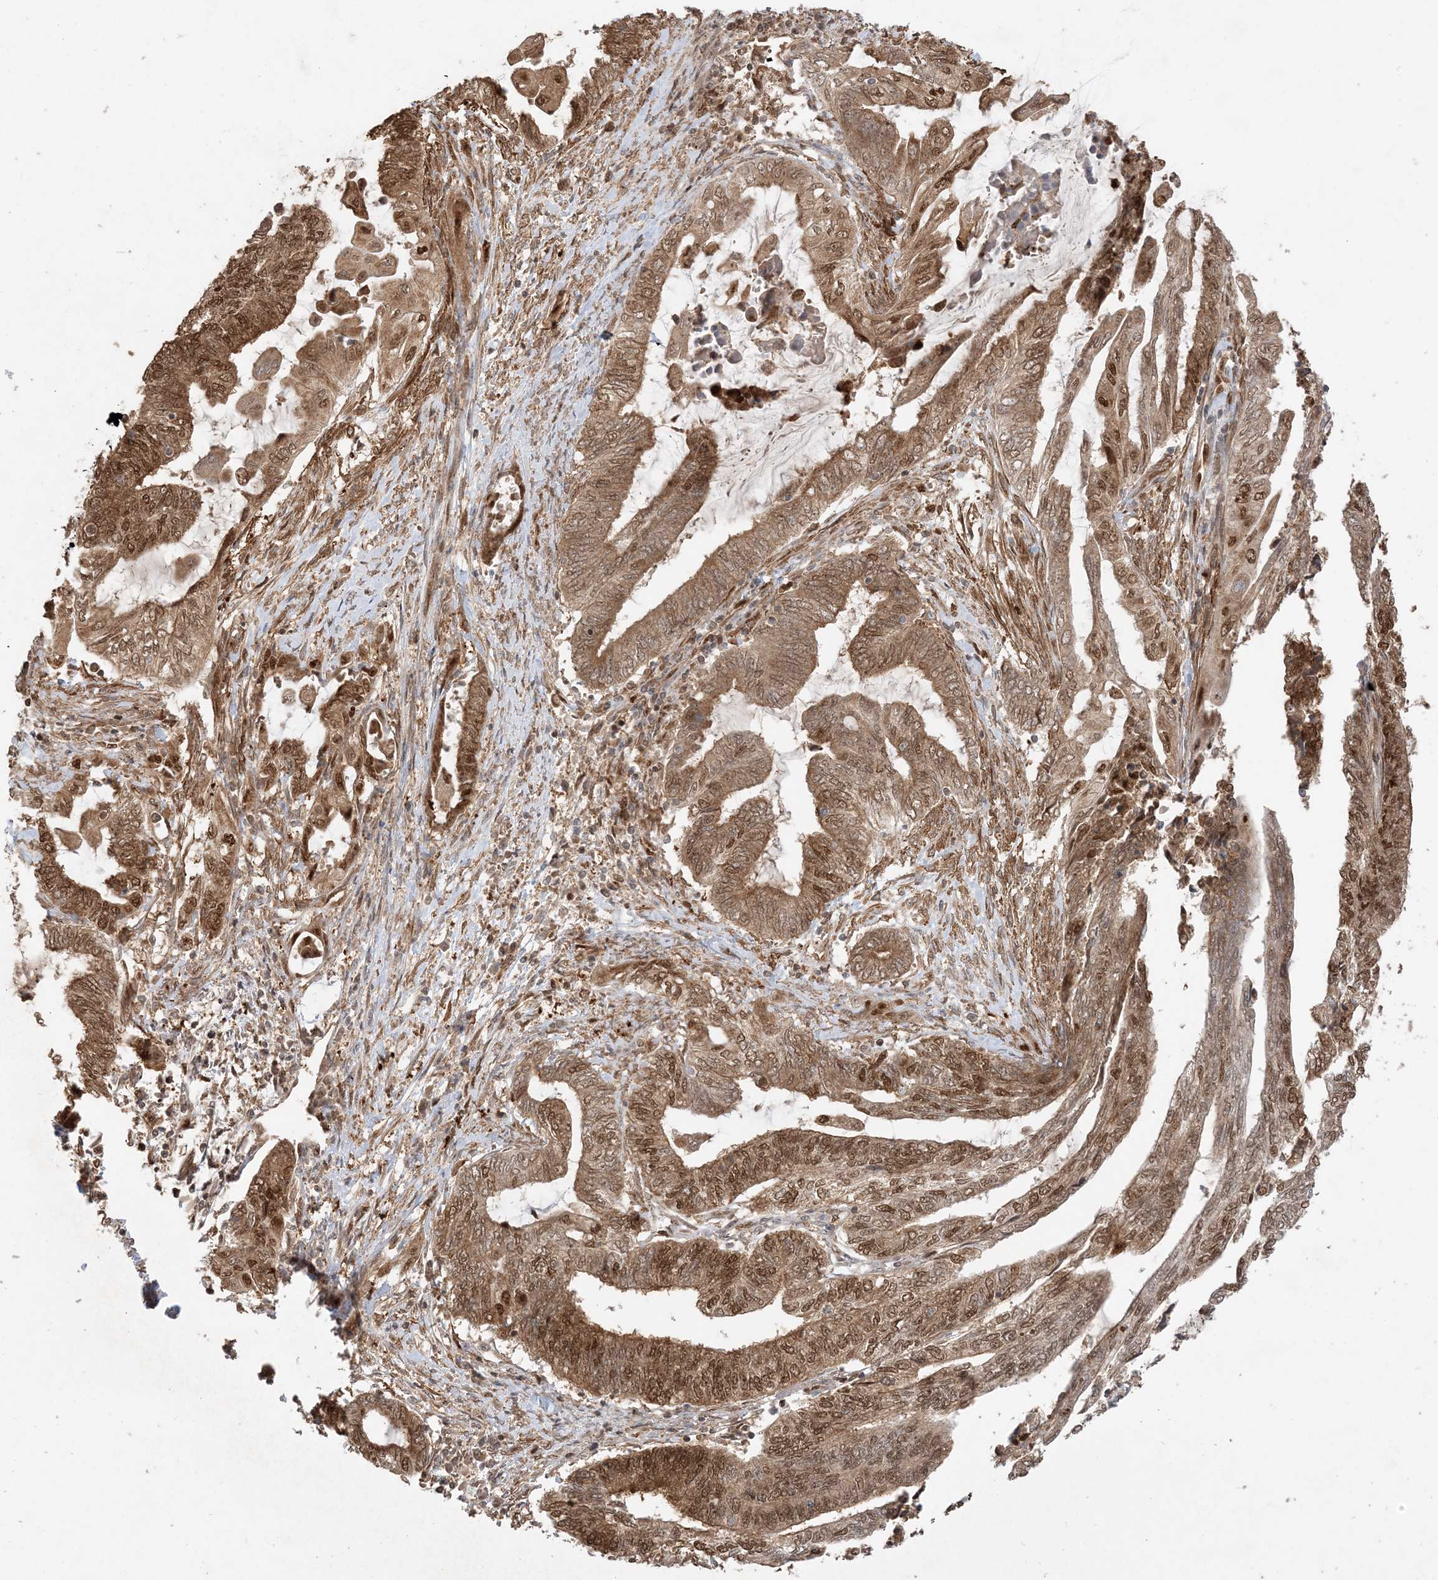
{"staining": {"intensity": "moderate", "quantity": ">75%", "location": "cytoplasmic/membranous,nuclear"}, "tissue": "endometrial cancer", "cell_type": "Tumor cells", "image_type": "cancer", "snomed": [{"axis": "morphology", "description": "Adenocarcinoma, NOS"}, {"axis": "topography", "description": "Uterus"}, {"axis": "topography", "description": "Endometrium"}], "caption": "Human endometrial adenocarcinoma stained with a protein marker exhibits moderate staining in tumor cells.", "gene": "ZBTB41", "patient": {"sex": "female", "age": 70}}